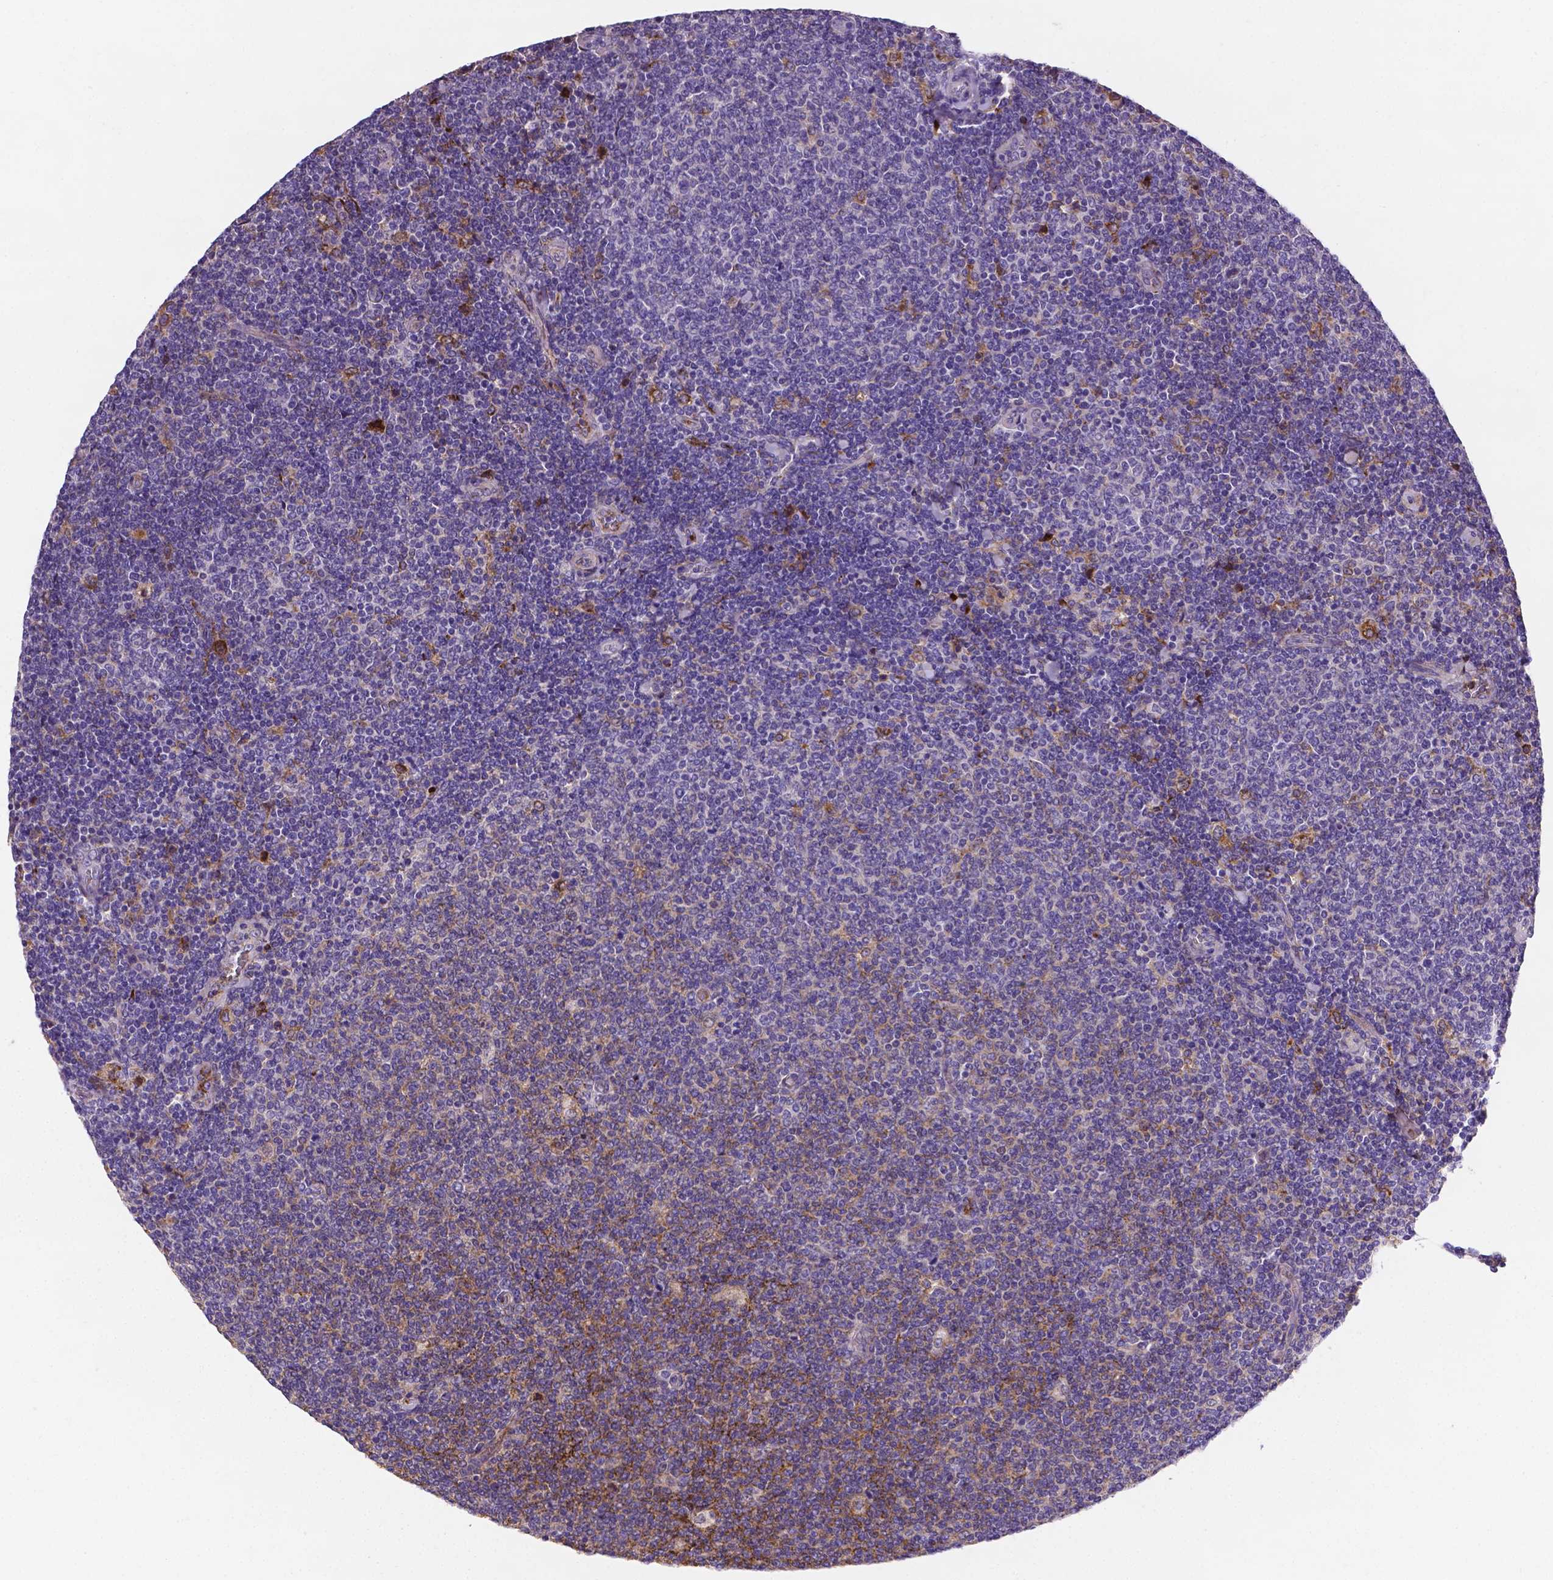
{"staining": {"intensity": "negative", "quantity": "none", "location": "none"}, "tissue": "lymphoma", "cell_type": "Tumor cells", "image_type": "cancer", "snomed": [{"axis": "morphology", "description": "Malignant lymphoma, non-Hodgkin's type, Low grade"}, {"axis": "topography", "description": "Lymph node"}], "caption": "IHC image of neoplastic tissue: human malignant lymphoma, non-Hodgkin's type (low-grade) stained with DAB reveals no significant protein expression in tumor cells.", "gene": "APOE", "patient": {"sex": "male", "age": 52}}